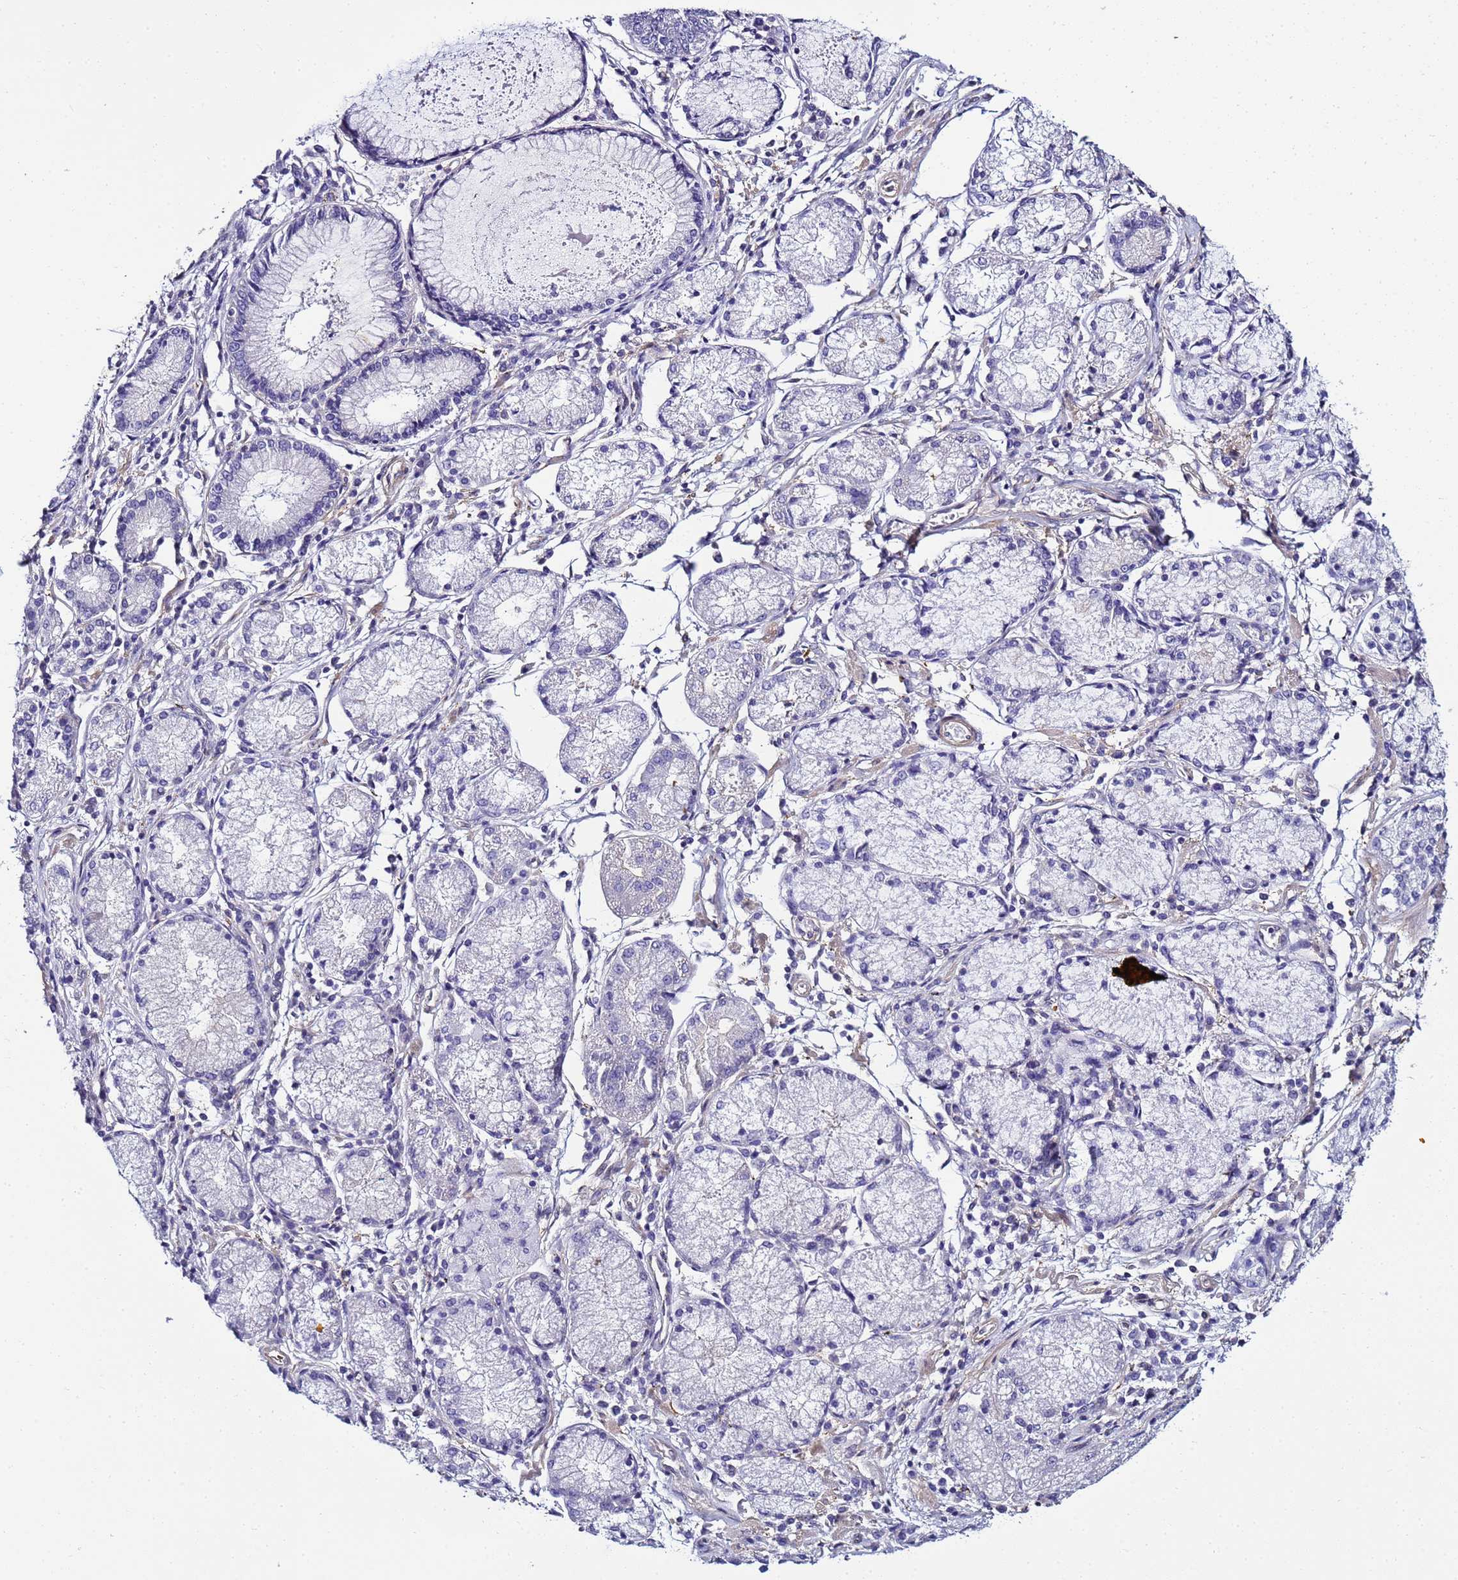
{"staining": {"intensity": "negative", "quantity": "none", "location": "none"}, "tissue": "stomach cancer", "cell_type": "Tumor cells", "image_type": "cancer", "snomed": [{"axis": "morphology", "description": "Adenocarcinoma, NOS"}, {"axis": "topography", "description": "Stomach"}], "caption": "The IHC photomicrograph has no significant positivity in tumor cells of adenocarcinoma (stomach) tissue.", "gene": "FAM166B", "patient": {"sex": "male", "age": 59}}